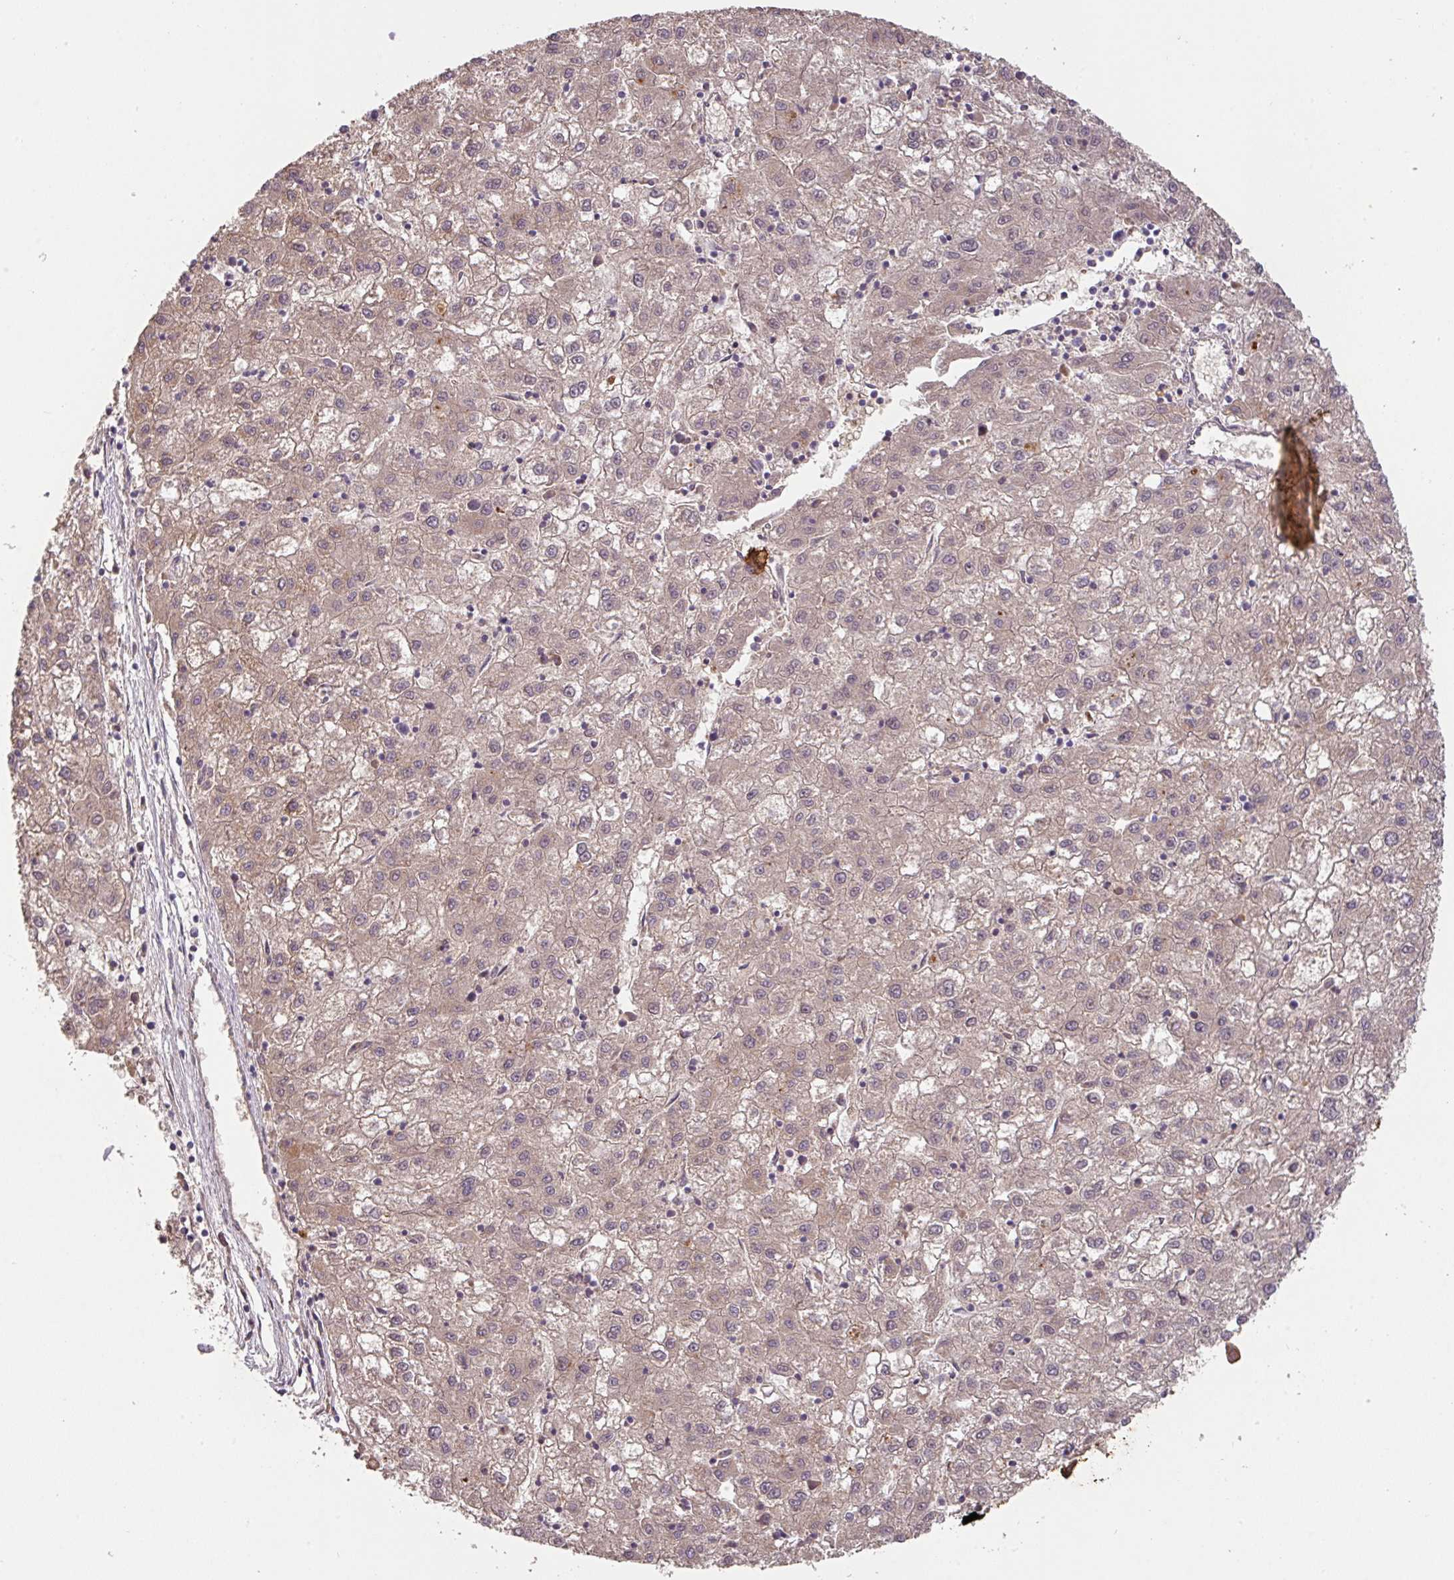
{"staining": {"intensity": "weak", "quantity": ">75%", "location": "cytoplasmic/membranous"}, "tissue": "liver cancer", "cell_type": "Tumor cells", "image_type": "cancer", "snomed": [{"axis": "morphology", "description": "Carcinoma, Hepatocellular, NOS"}, {"axis": "topography", "description": "Liver"}], "caption": "Weak cytoplasmic/membranous expression is appreciated in approximately >75% of tumor cells in liver hepatocellular carcinoma. (DAB IHC with brightfield microscopy, high magnification).", "gene": "ZNF266", "patient": {"sex": "male", "age": 72}}